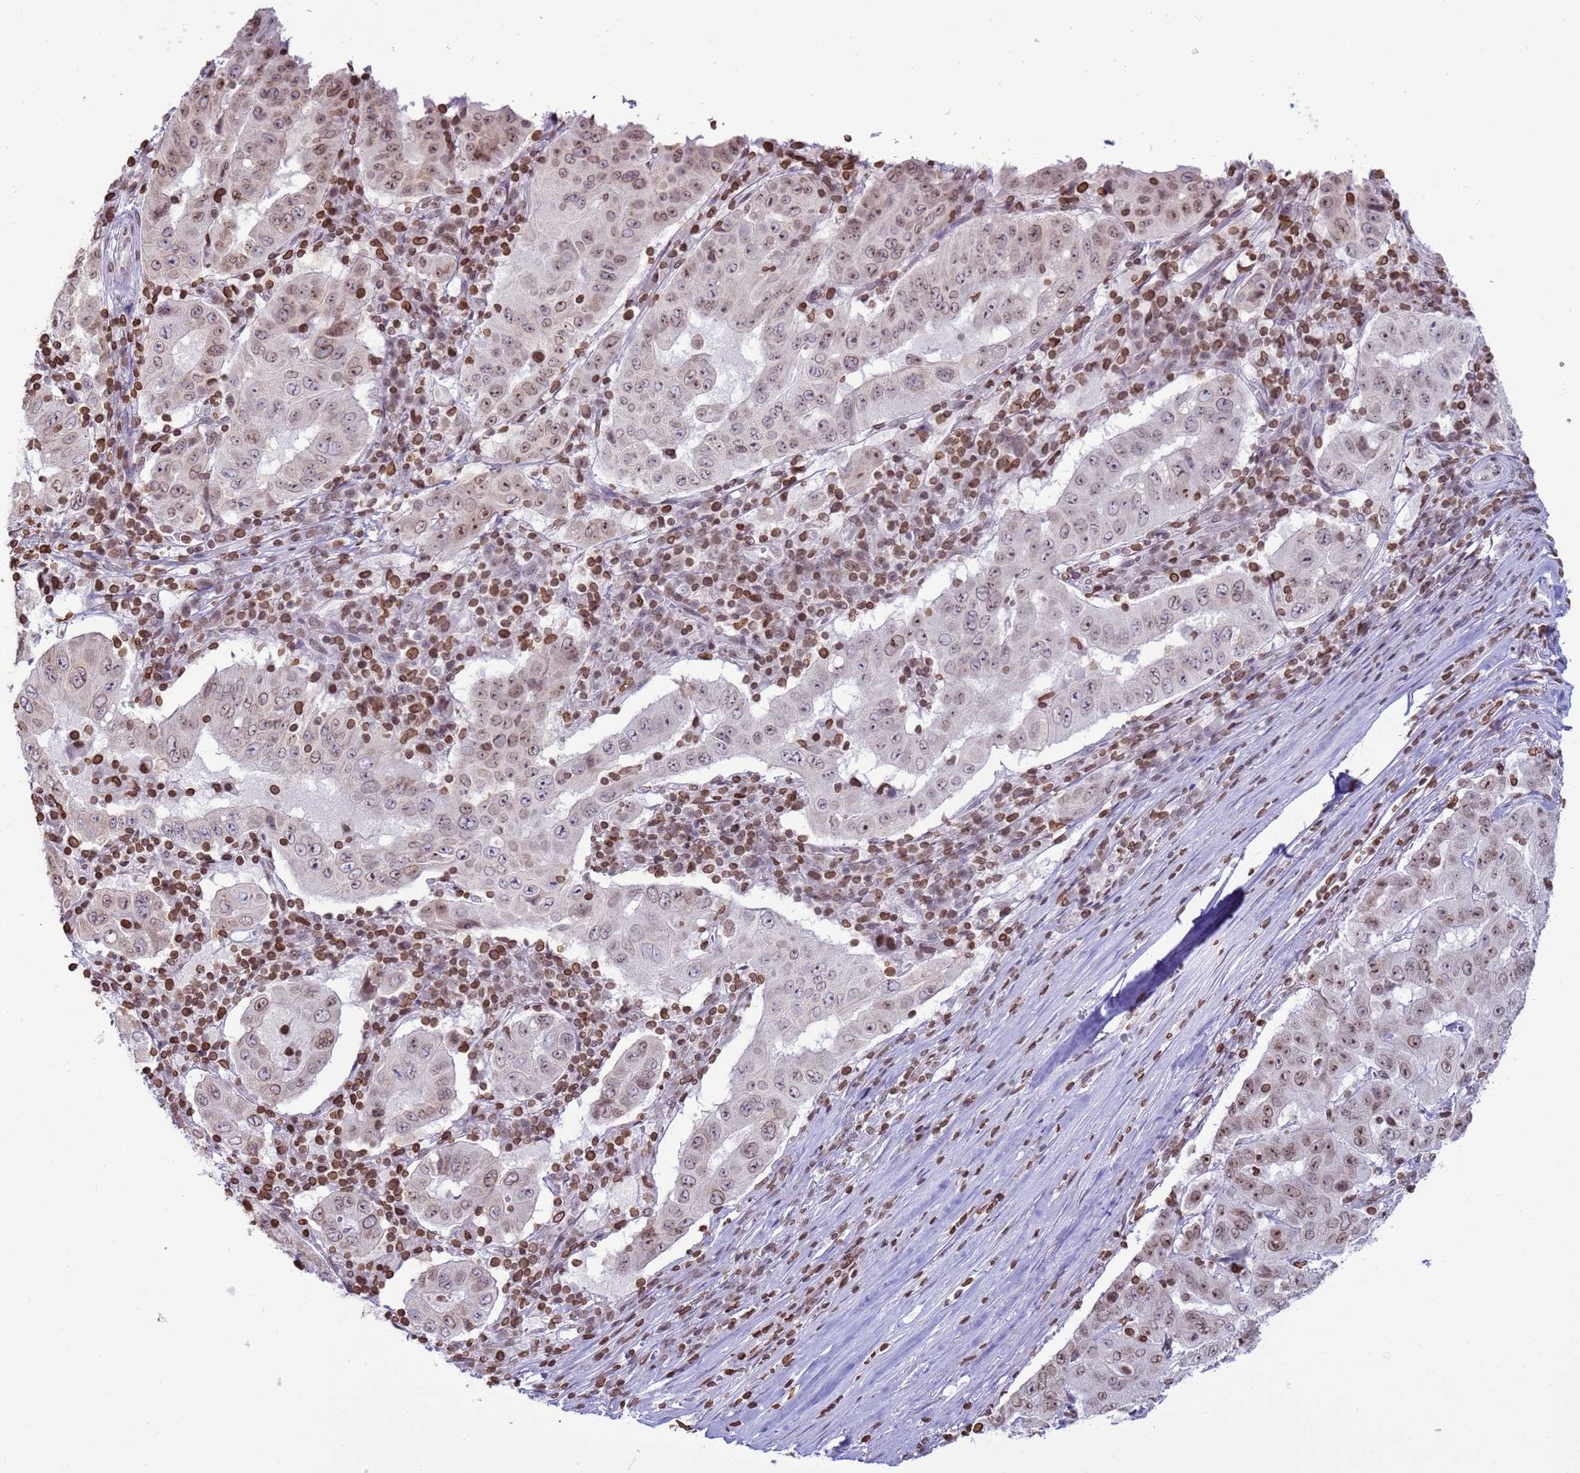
{"staining": {"intensity": "weak", "quantity": ">75%", "location": "cytoplasmic/membranous,nuclear"}, "tissue": "pancreatic cancer", "cell_type": "Tumor cells", "image_type": "cancer", "snomed": [{"axis": "morphology", "description": "Adenocarcinoma, NOS"}, {"axis": "topography", "description": "Pancreas"}], "caption": "A brown stain labels weak cytoplasmic/membranous and nuclear staining of a protein in human pancreatic cancer (adenocarcinoma) tumor cells.", "gene": "DHX37", "patient": {"sex": "male", "age": 63}}